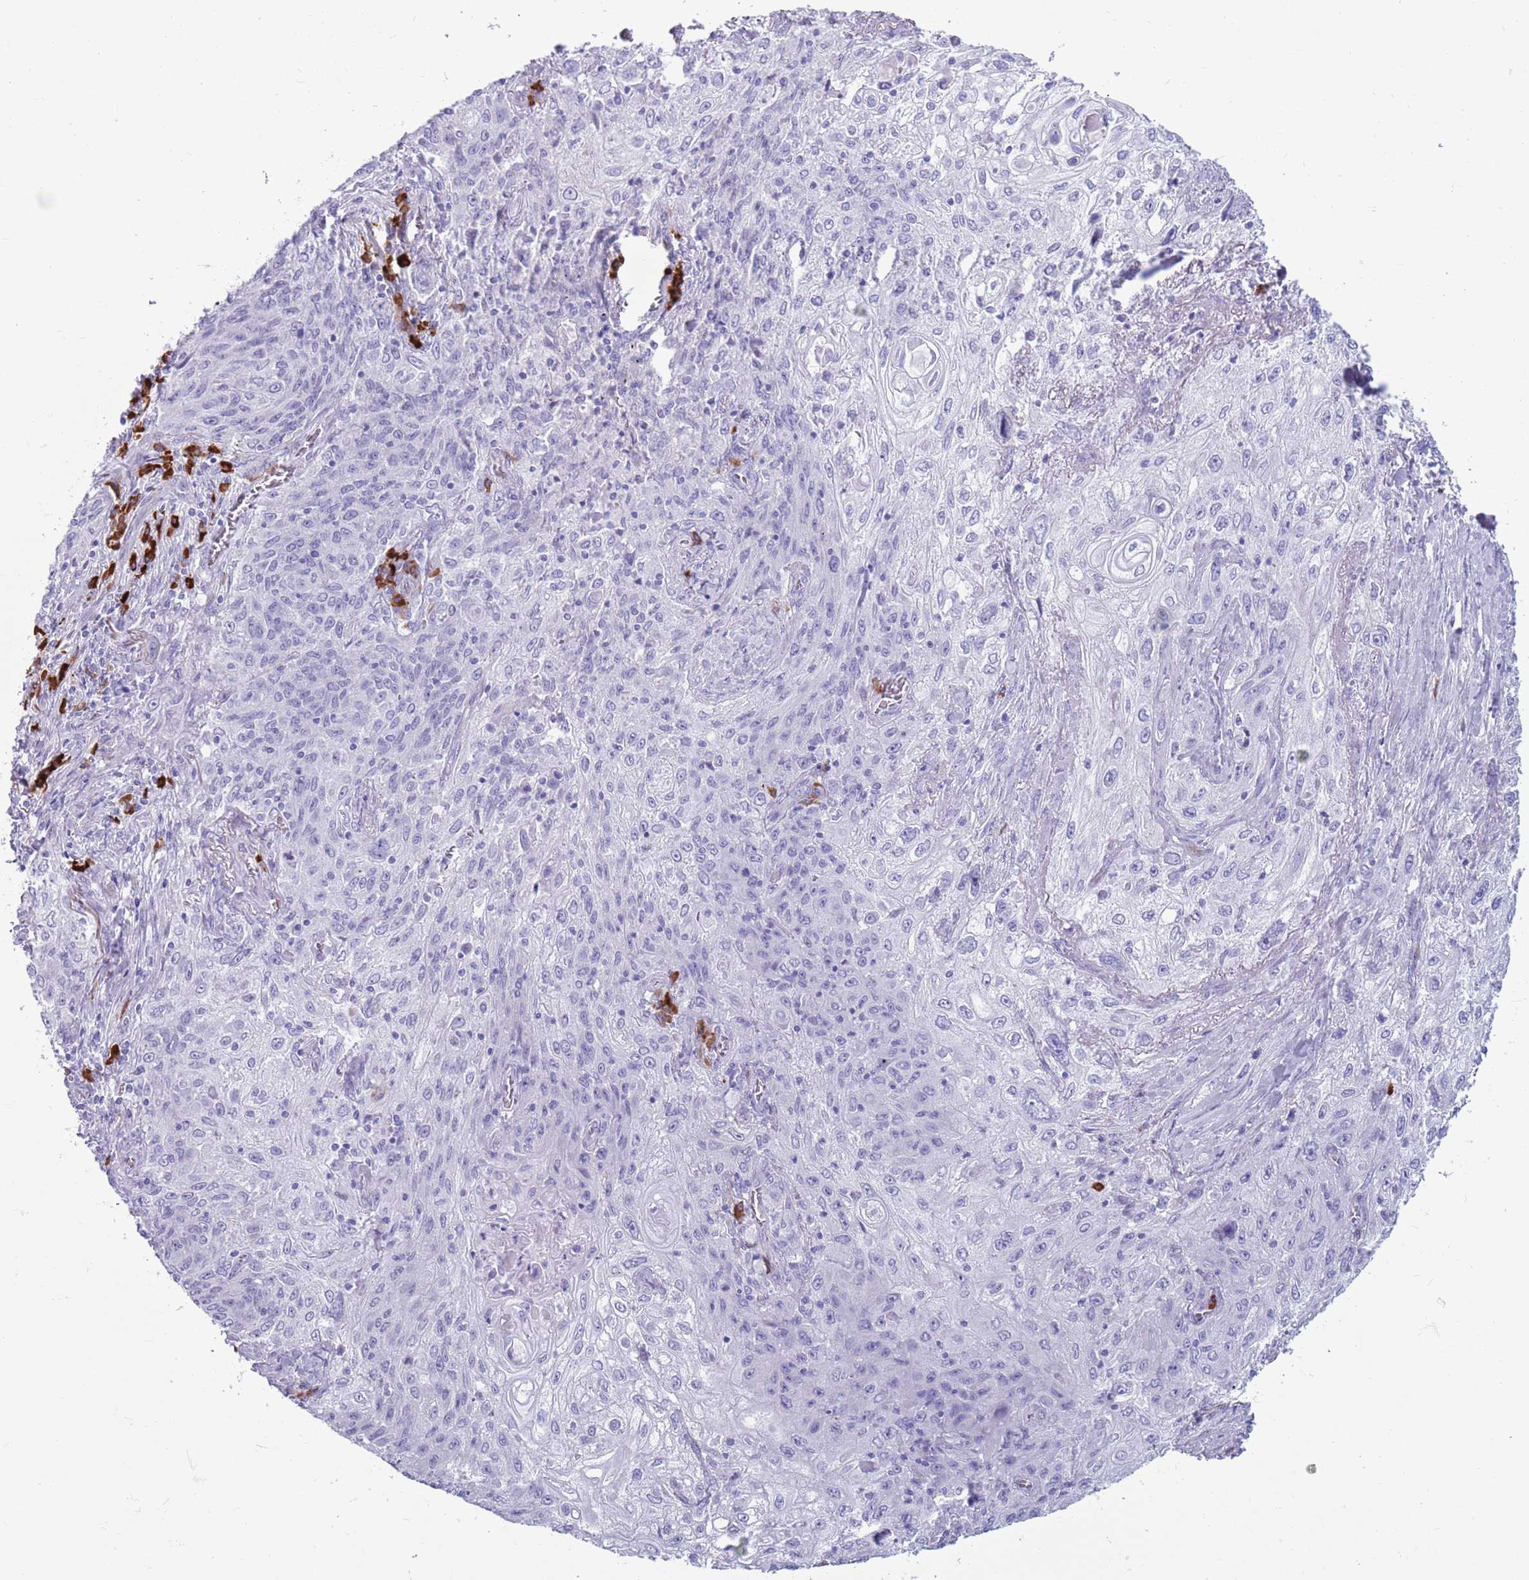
{"staining": {"intensity": "negative", "quantity": "none", "location": "none"}, "tissue": "lung cancer", "cell_type": "Tumor cells", "image_type": "cancer", "snomed": [{"axis": "morphology", "description": "Squamous cell carcinoma, NOS"}, {"axis": "topography", "description": "Lung"}], "caption": "Tumor cells are negative for brown protein staining in lung cancer.", "gene": "LY6G5B", "patient": {"sex": "female", "age": 69}}